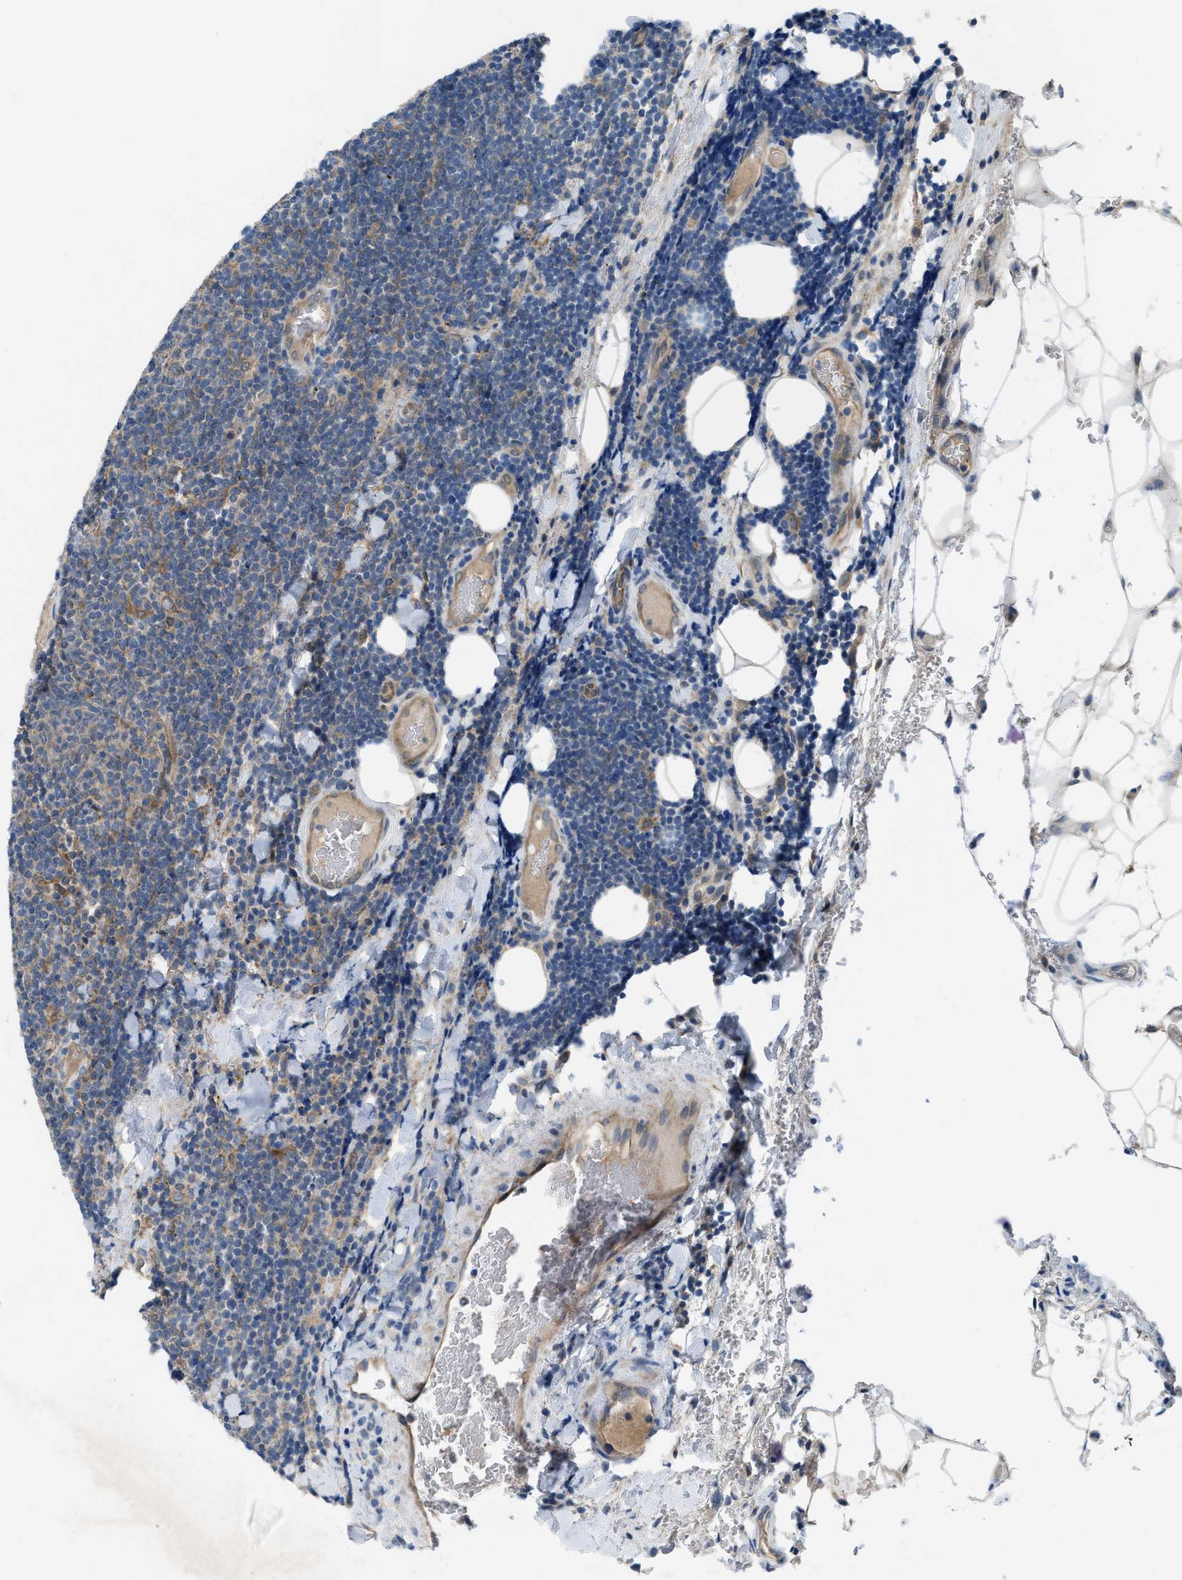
{"staining": {"intensity": "negative", "quantity": "none", "location": "none"}, "tissue": "lymphoma", "cell_type": "Tumor cells", "image_type": "cancer", "snomed": [{"axis": "morphology", "description": "Malignant lymphoma, non-Hodgkin's type, Low grade"}, {"axis": "topography", "description": "Lymph node"}], "caption": "Human malignant lymphoma, non-Hodgkin's type (low-grade) stained for a protein using IHC shows no staining in tumor cells.", "gene": "BAZ2B", "patient": {"sex": "male", "age": 66}}